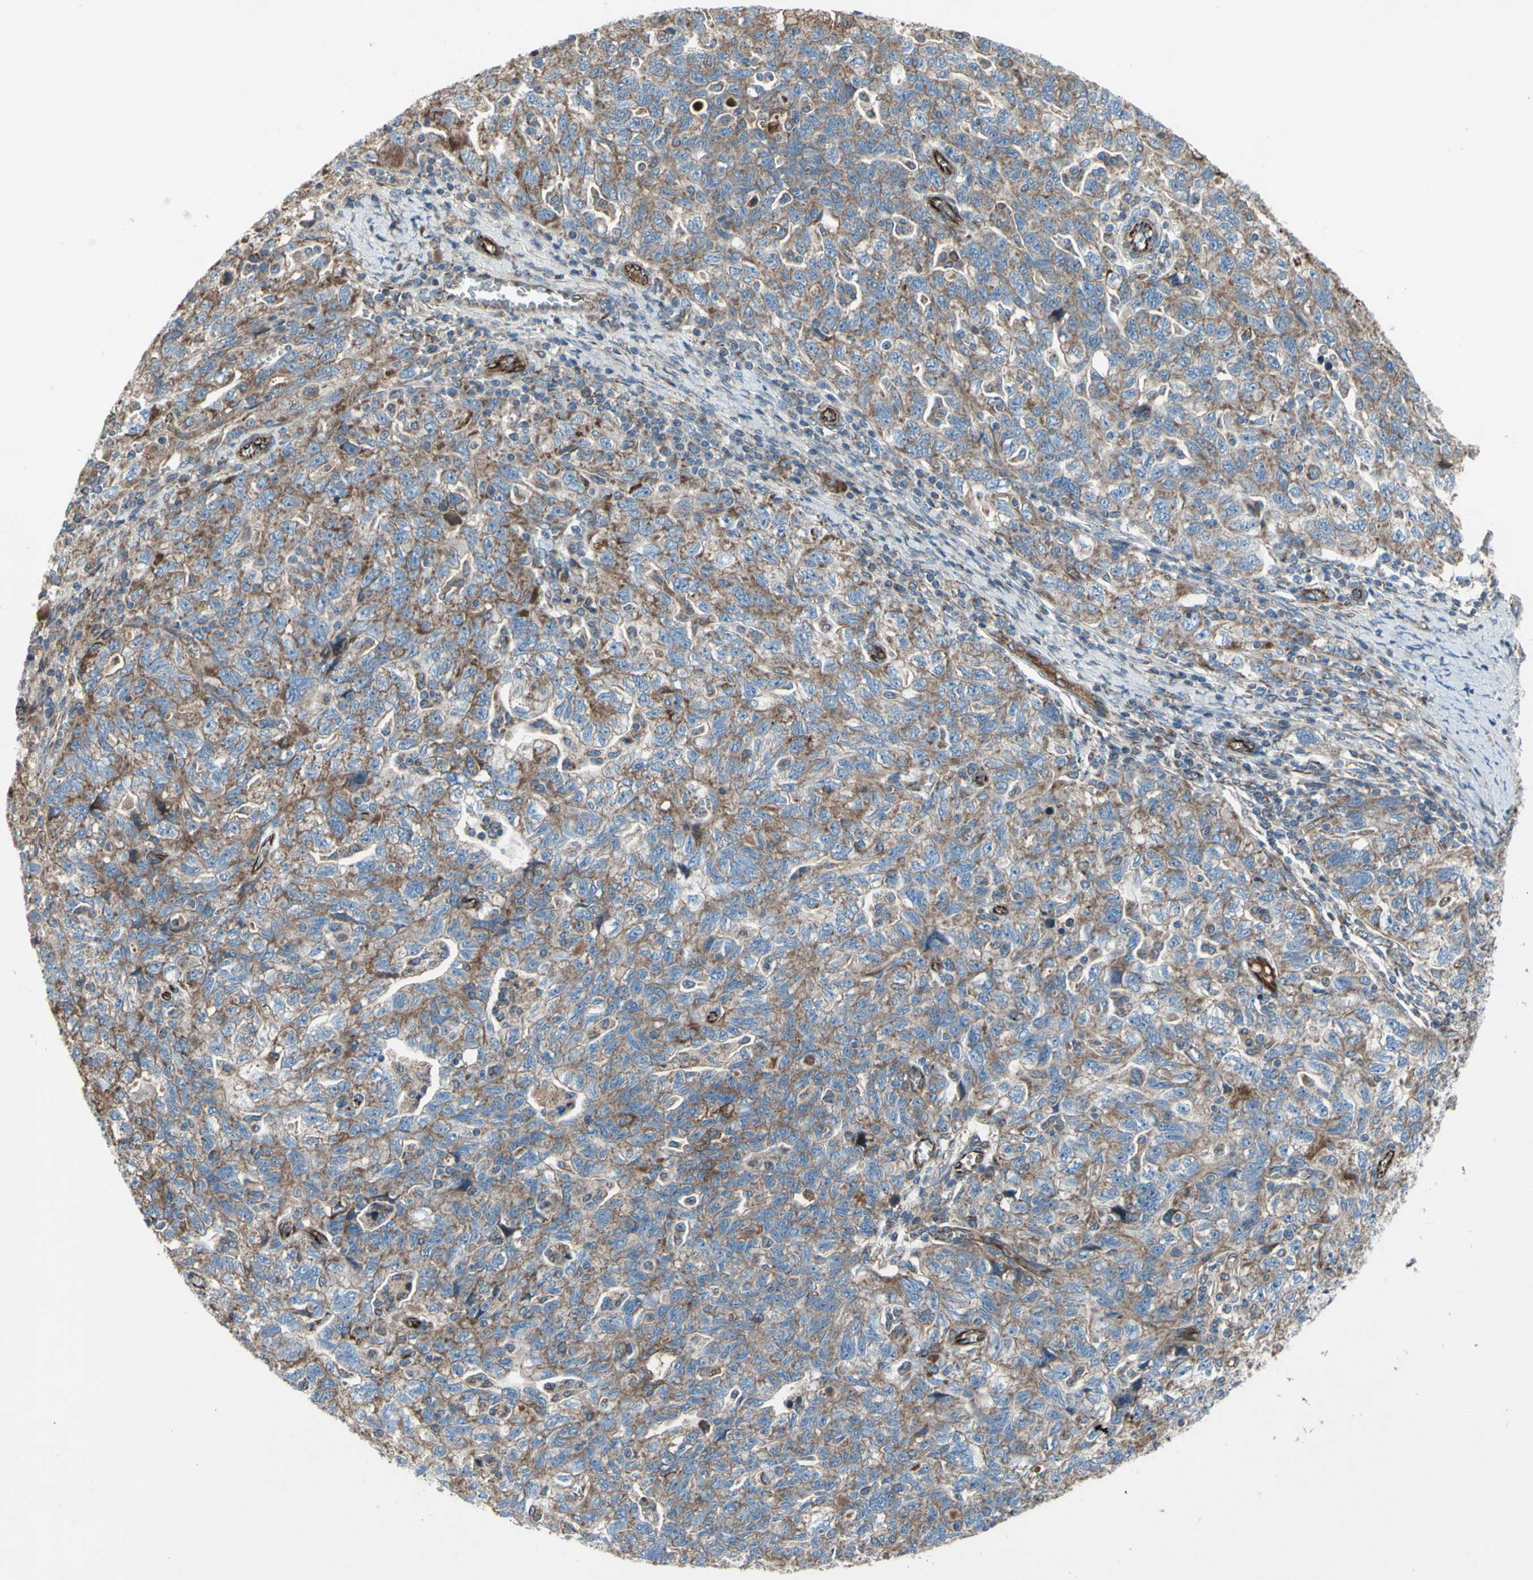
{"staining": {"intensity": "moderate", "quantity": ">75%", "location": "cytoplasmic/membranous"}, "tissue": "ovarian cancer", "cell_type": "Tumor cells", "image_type": "cancer", "snomed": [{"axis": "morphology", "description": "Carcinoma, NOS"}, {"axis": "morphology", "description": "Cystadenocarcinoma, serous, NOS"}, {"axis": "topography", "description": "Ovary"}], "caption": "This image reveals immunohistochemistry staining of ovarian cancer, with medium moderate cytoplasmic/membranous expression in approximately >75% of tumor cells.", "gene": "EMC7", "patient": {"sex": "female", "age": 69}}